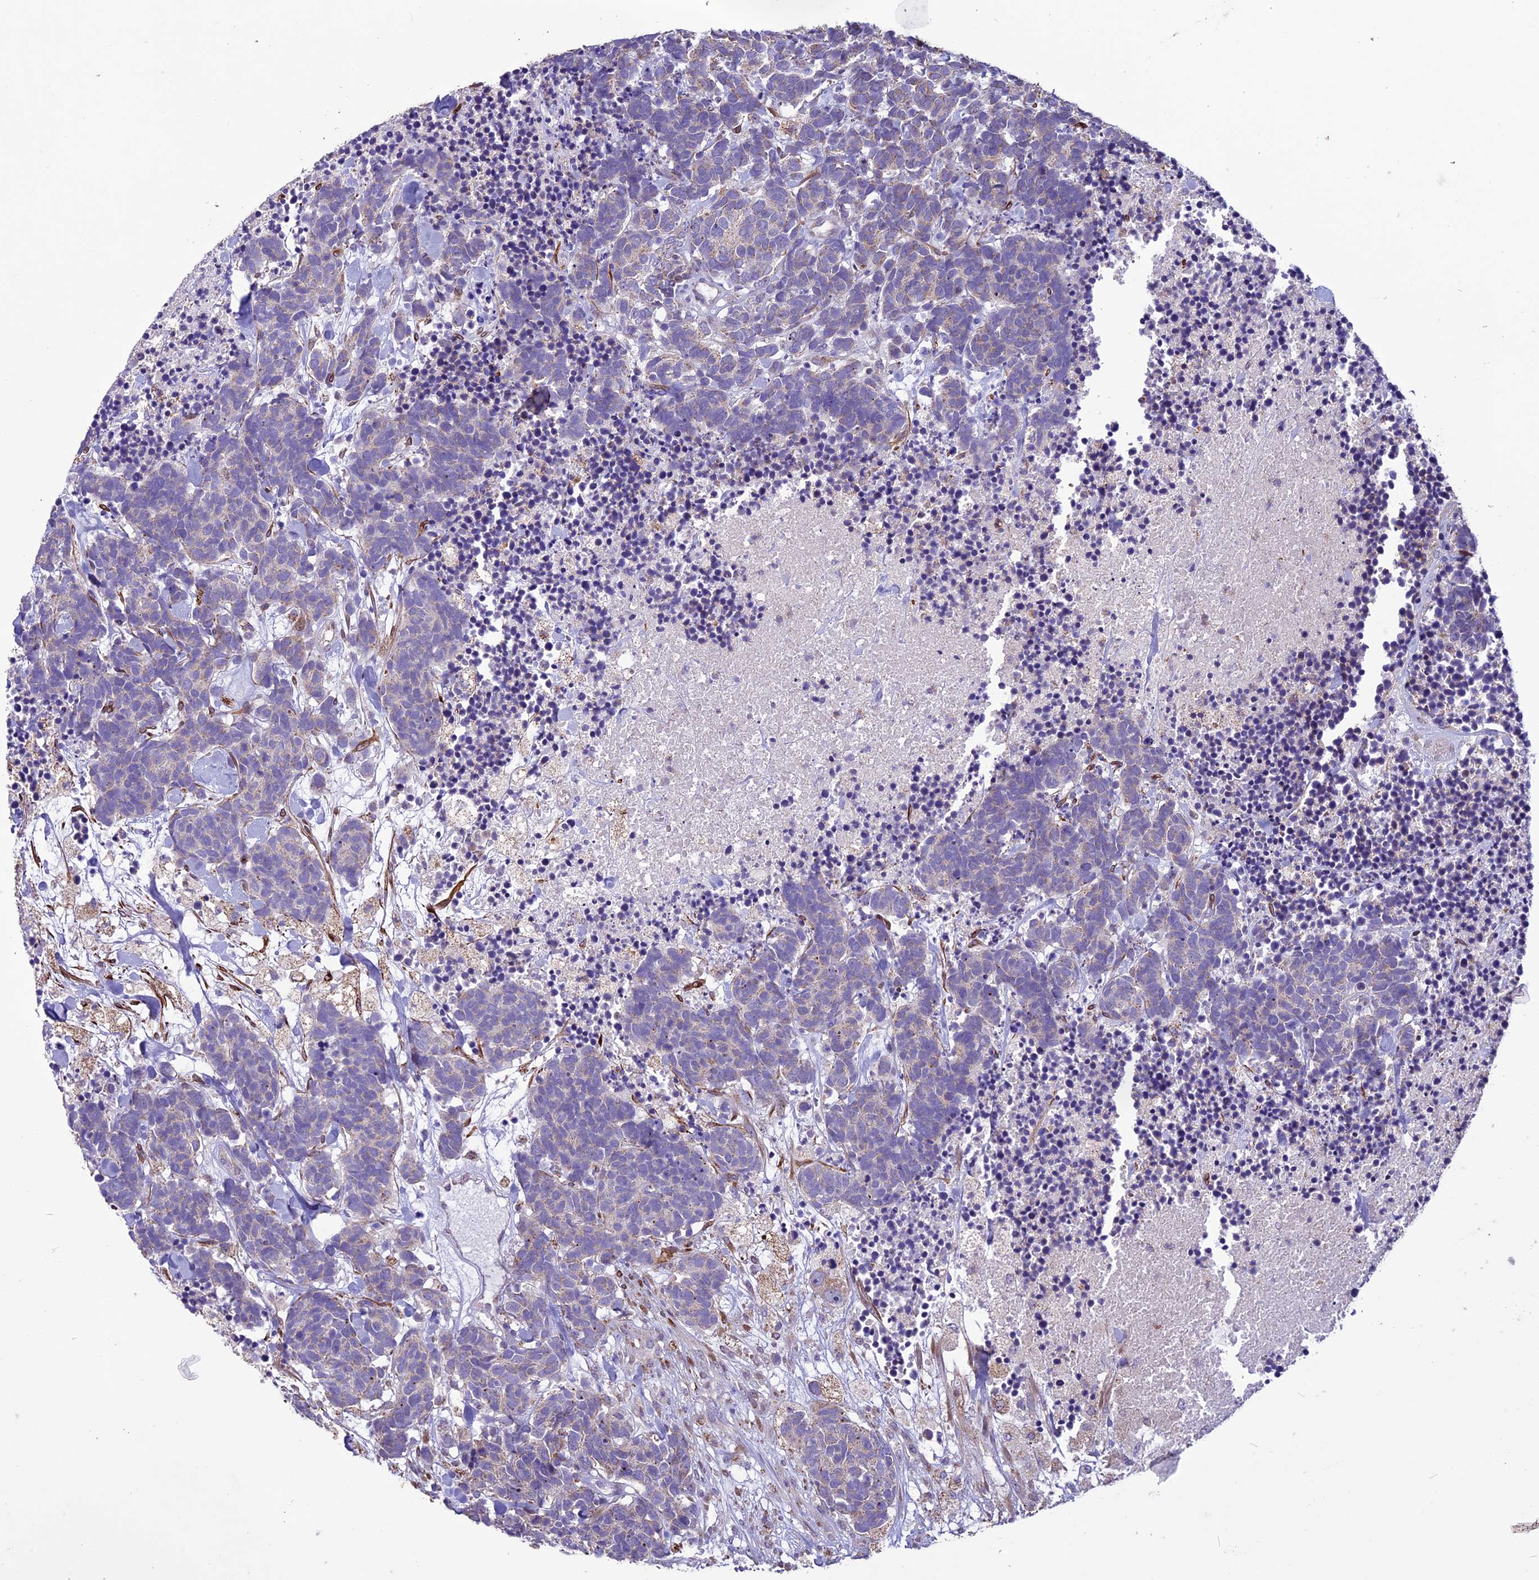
{"staining": {"intensity": "negative", "quantity": "none", "location": "none"}, "tissue": "carcinoid", "cell_type": "Tumor cells", "image_type": "cancer", "snomed": [{"axis": "morphology", "description": "Carcinoma, NOS"}, {"axis": "morphology", "description": "Carcinoid, malignant, NOS"}, {"axis": "topography", "description": "Prostate"}], "caption": "The immunohistochemistry (IHC) histopathology image has no significant expression in tumor cells of carcinoid (malignant) tissue.", "gene": "MIEF2", "patient": {"sex": "male", "age": 57}}